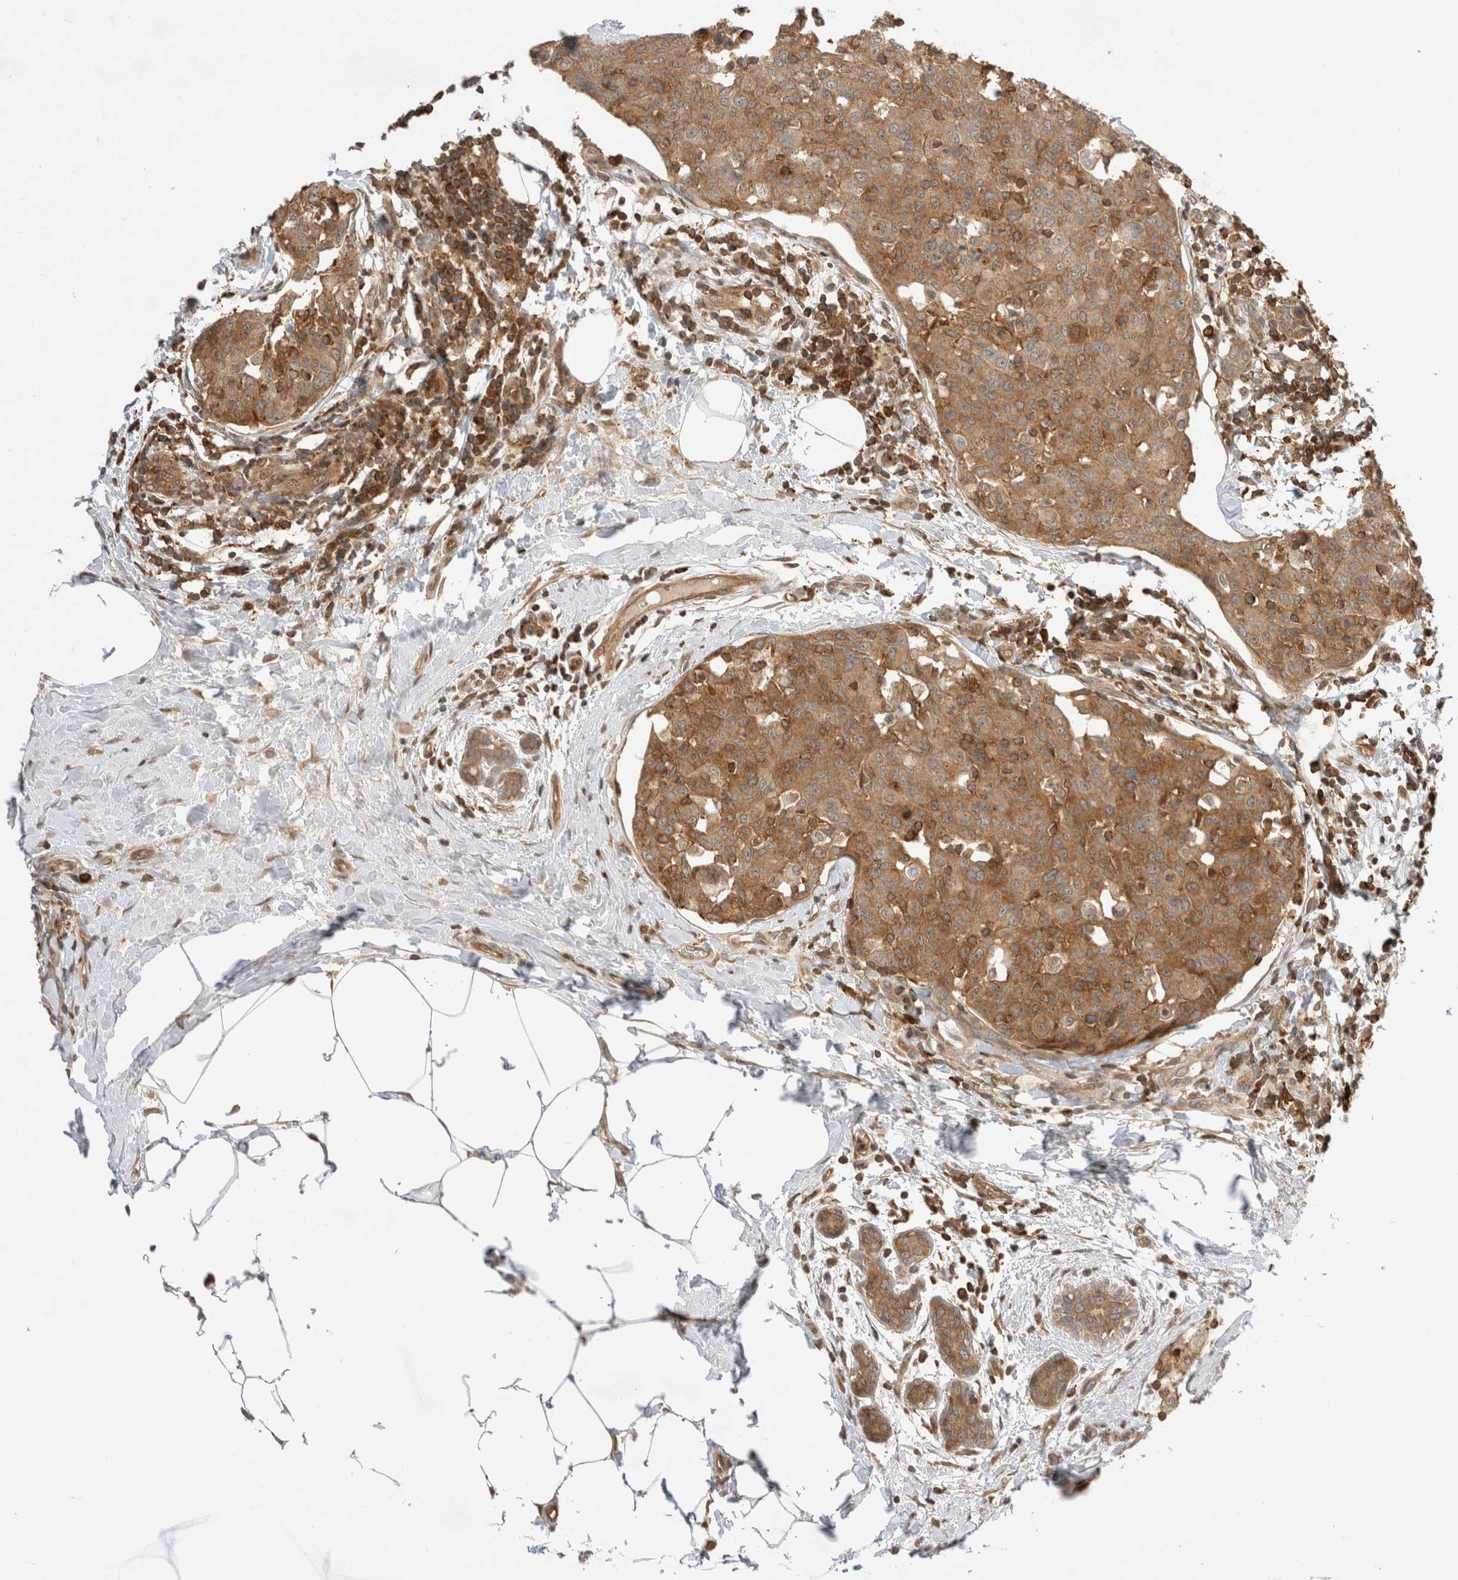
{"staining": {"intensity": "moderate", "quantity": ">75%", "location": "cytoplasmic/membranous"}, "tissue": "breast cancer", "cell_type": "Tumor cells", "image_type": "cancer", "snomed": [{"axis": "morphology", "description": "Normal tissue, NOS"}, {"axis": "morphology", "description": "Duct carcinoma"}, {"axis": "topography", "description": "Breast"}], "caption": "Immunohistochemical staining of human breast cancer reveals medium levels of moderate cytoplasmic/membranous protein staining in approximately >75% of tumor cells.", "gene": "NFKB1", "patient": {"sex": "female", "age": 37}}